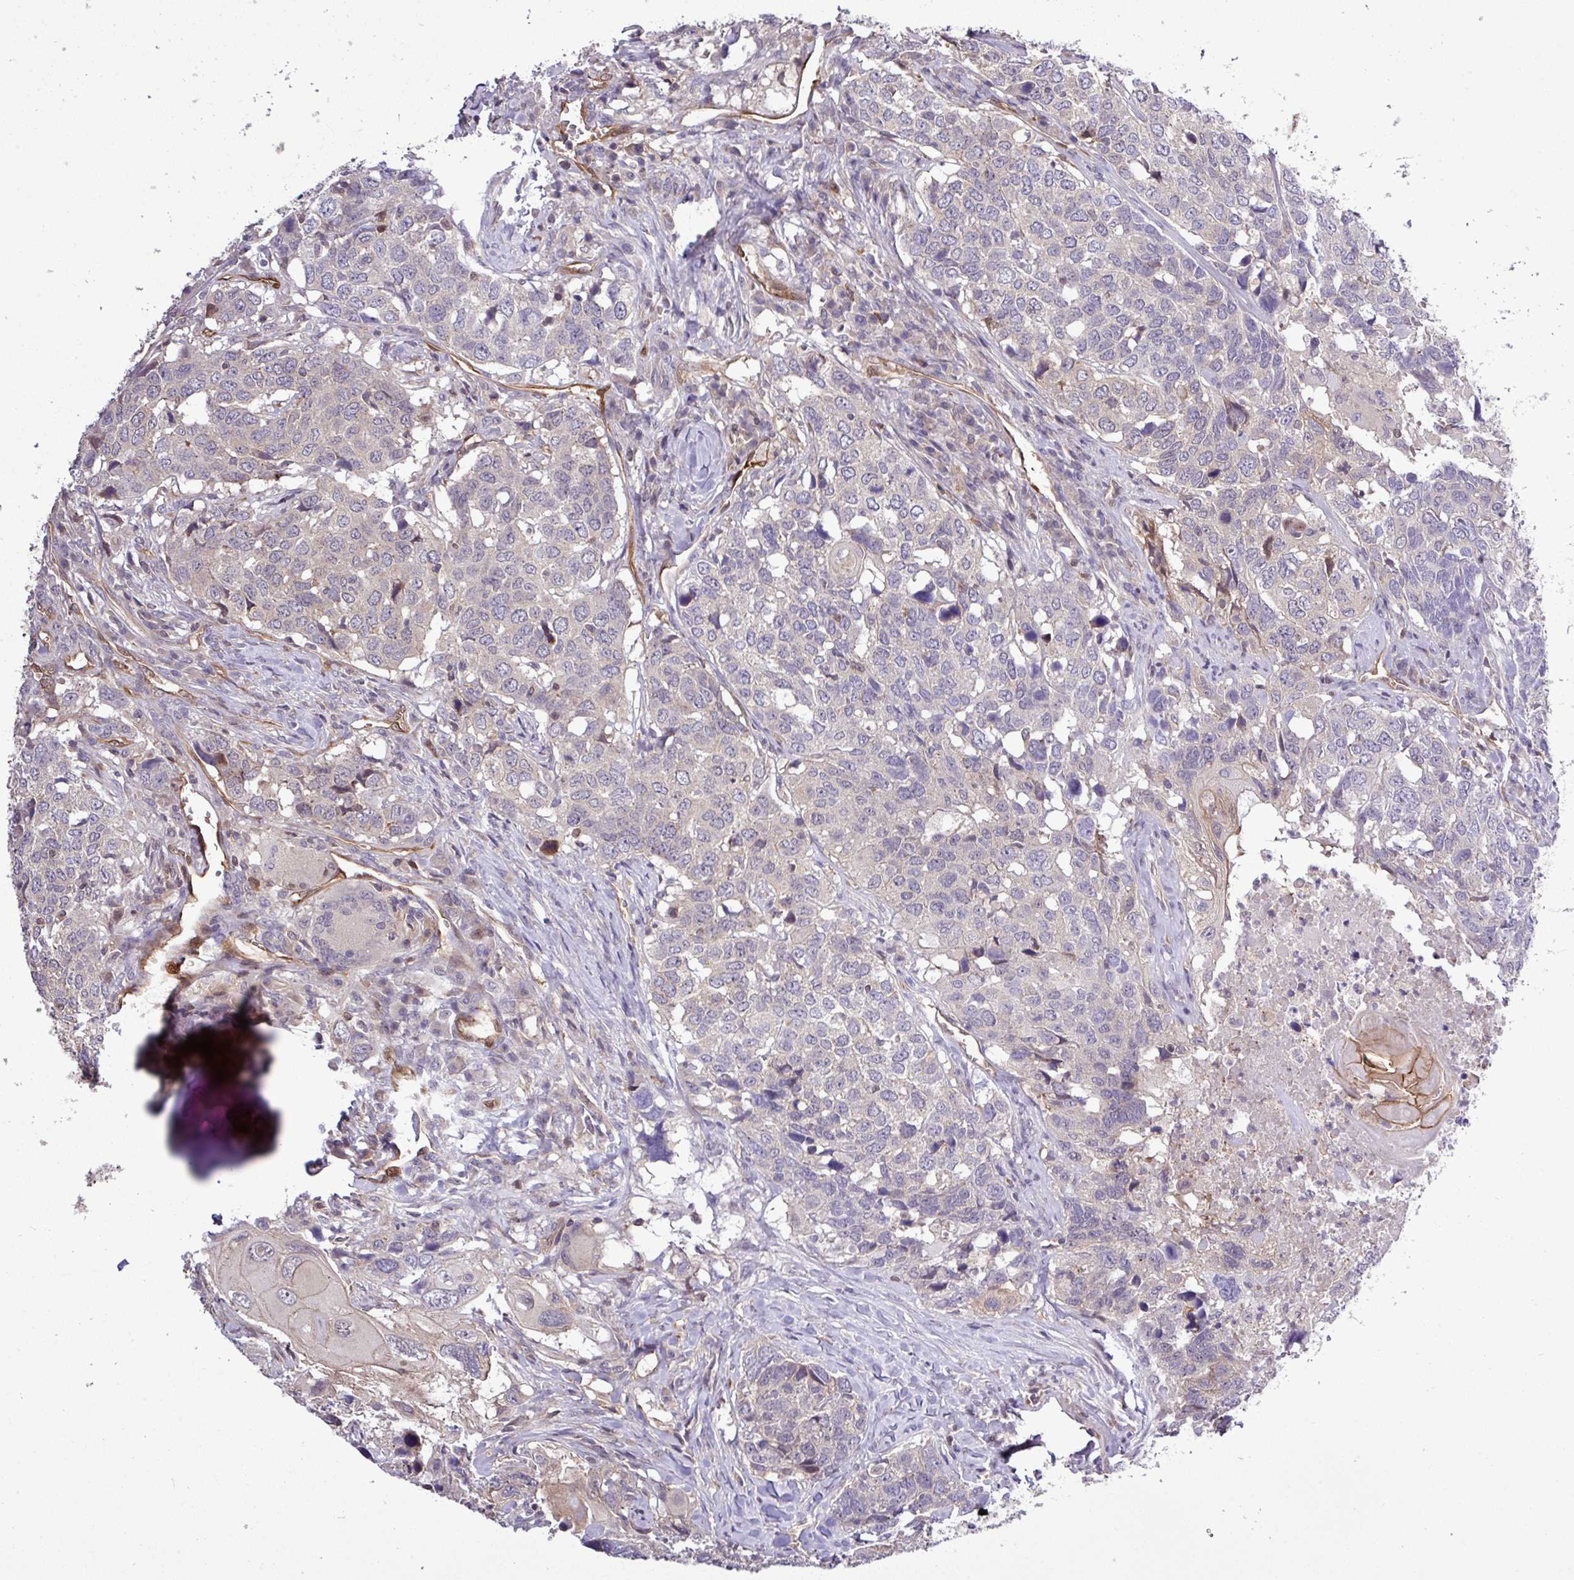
{"staining": {"intensity": "negative", "quantity": "none", "location": "none"}, "tissue": "head and neck cancer", "cell_type": "Tumor cells", "image_type": "cancer", "snomed": [{"axis": "morphology", "description": "Normal tissue, NOS"}, {"axis": "morphology", "description": "Squamous cell carcinoma, NOS"}, {"axis": "topography", "description": "Skeletal muscle"}, {"axis": "topography", "description": "Vascular tissue"}, {"axis": "topography", "description": "Peripheral nerve tissue"}, {"axis": "topography", "description": "Head-Neck"}], "caption": "This is an immunohistochemistry image of human head and neck cancer (squamous cell carcinoma). There is no expression in tumor cells.", "gene": "CARHSP1", "patient": {"sex": "male", "age": 66}}